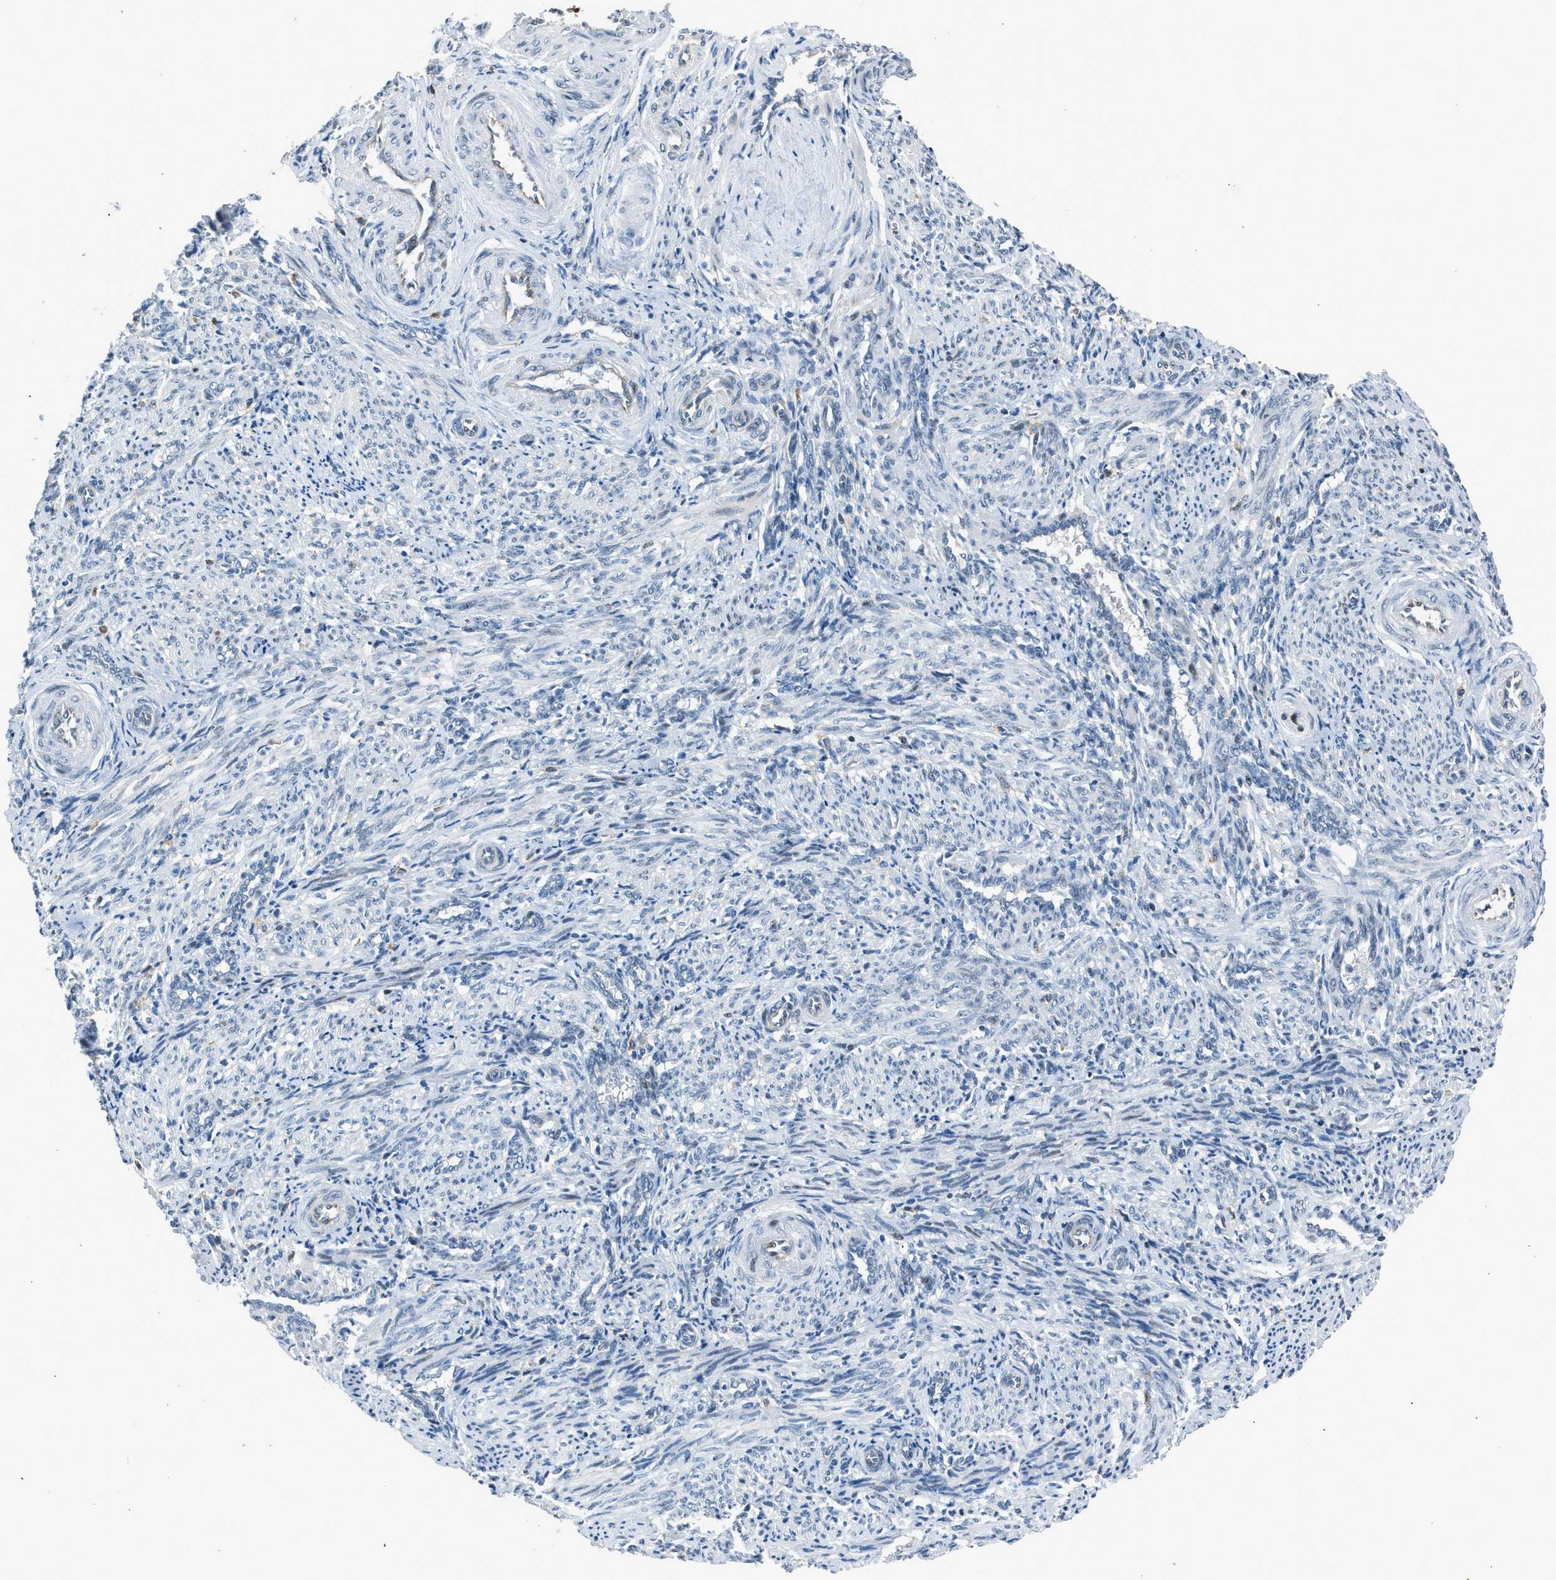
{"staining": {"intensity": "negative", "quantity": "none", "location": "none"}, "tissue": "smooth muscle", "cell_type": "Smooth muscle cells", "image_type": "normal", "snomed": [{"axis": "morphology", "description": "Normal tissue, NOS"}, {"axis": "topography", "description": "Endometrium"}], "caption": "A histopathology image of human smooth muscle is negative for staining in smooth muscle cells. (DAB (3,3'-diaminobenzidine) immunohistochemistry, high magnification).", "gene": "RNF41", "patient": {"sex": "female", "age": 33}}